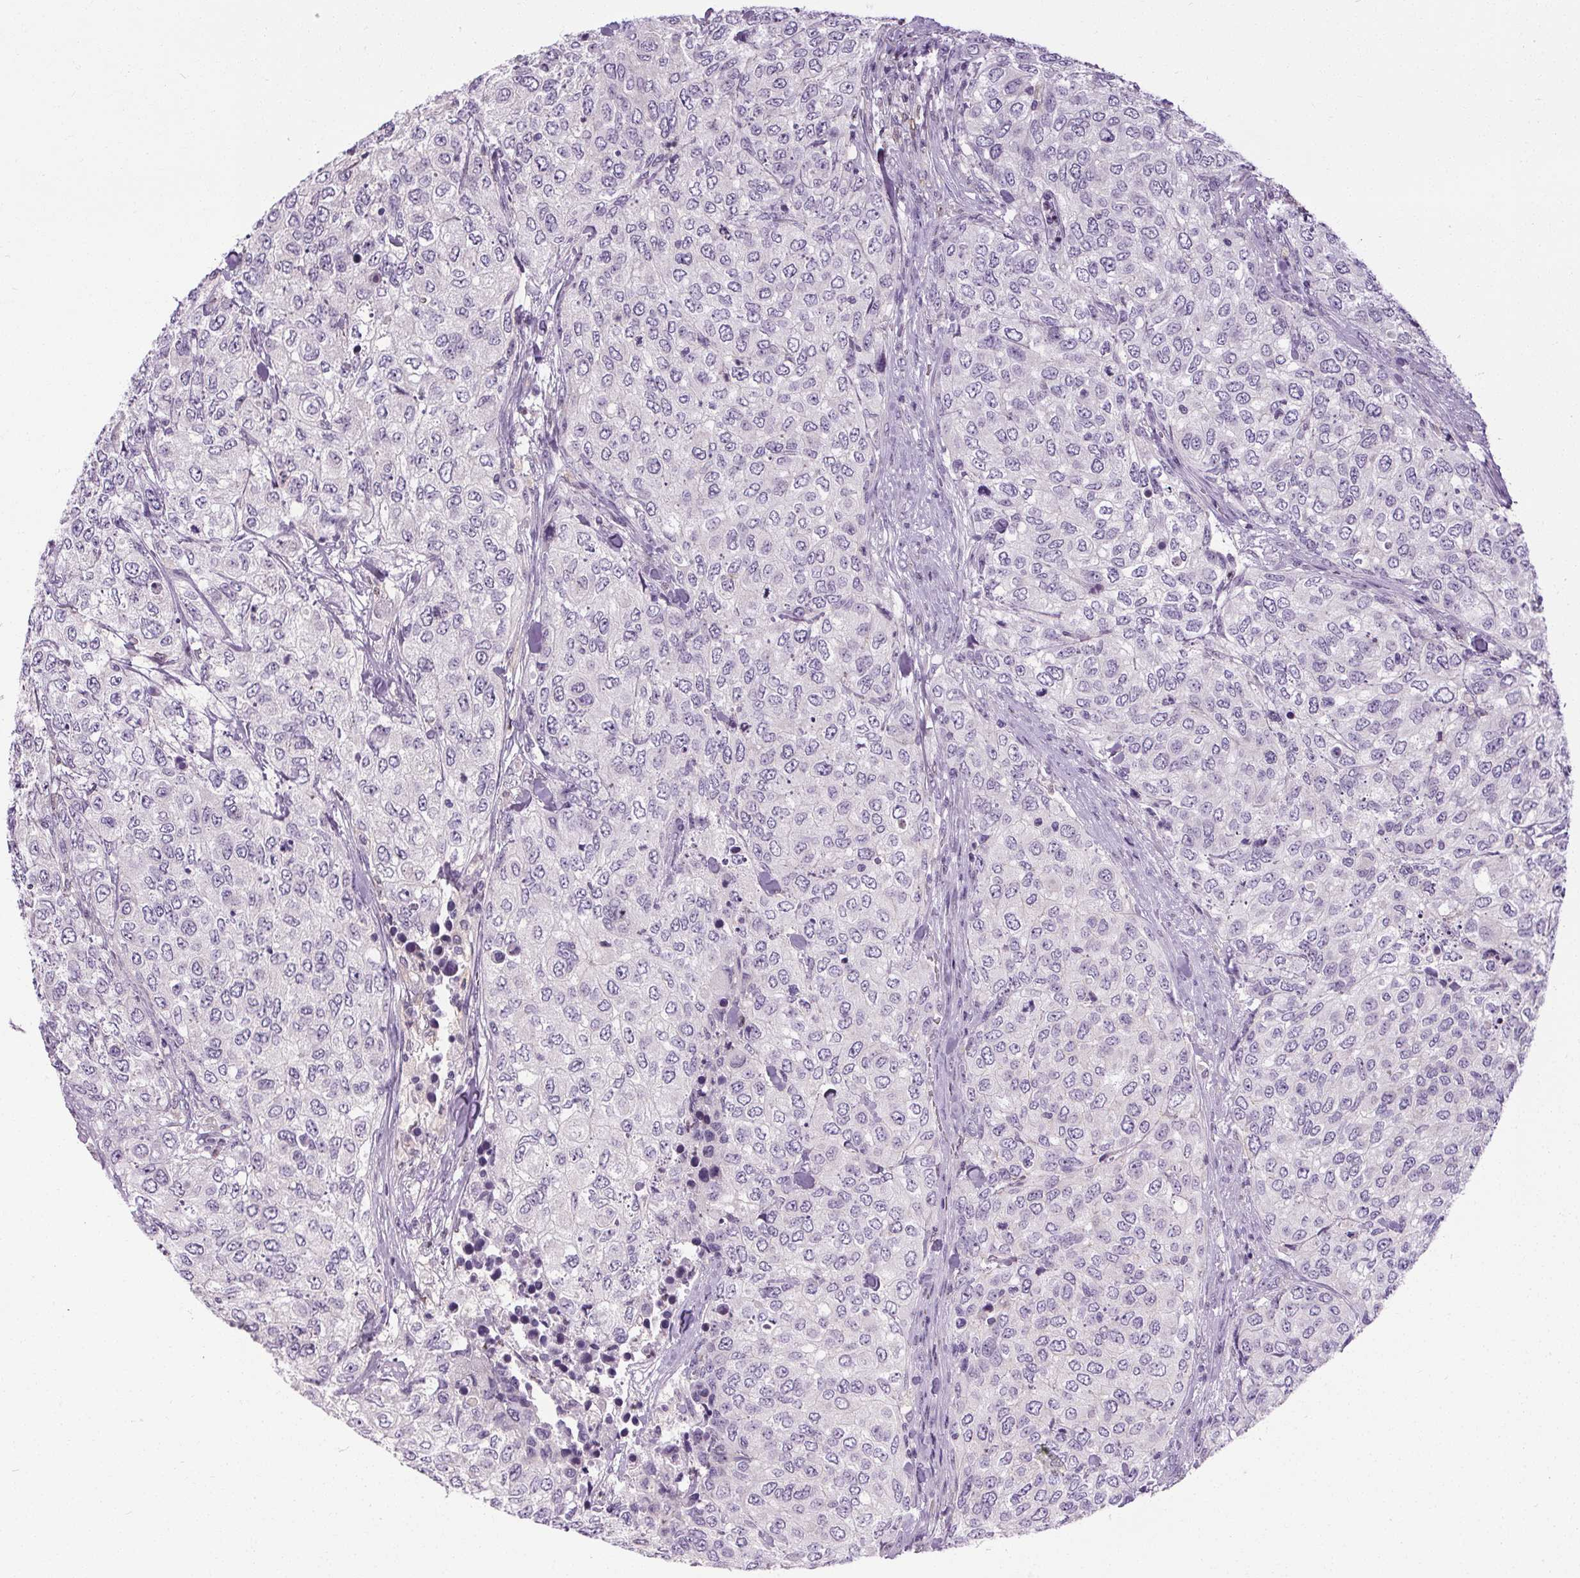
{"staining": {"intensity": "negative", "quantity": "none", "location": "none"}, "tissue": "urothelial cancer", "cell_type": "Tumor cells", "image_type": "cancer", "snomed": [{"axis": "morphology", "description": "Urothelial carcinoma, High grade"}, {"axis": "topography", "description": "Urinary bladder"}], "caption": "An image of urothelial carcinoma (high-grade) stained for a protein shows no brown staining in tumor cells. The staining is performed using DAB brown chromogen with nuclei counter-stained in using hematoxylin.", "gene": "TMEM240", "patient": {"sex": "female", "age": 78}}